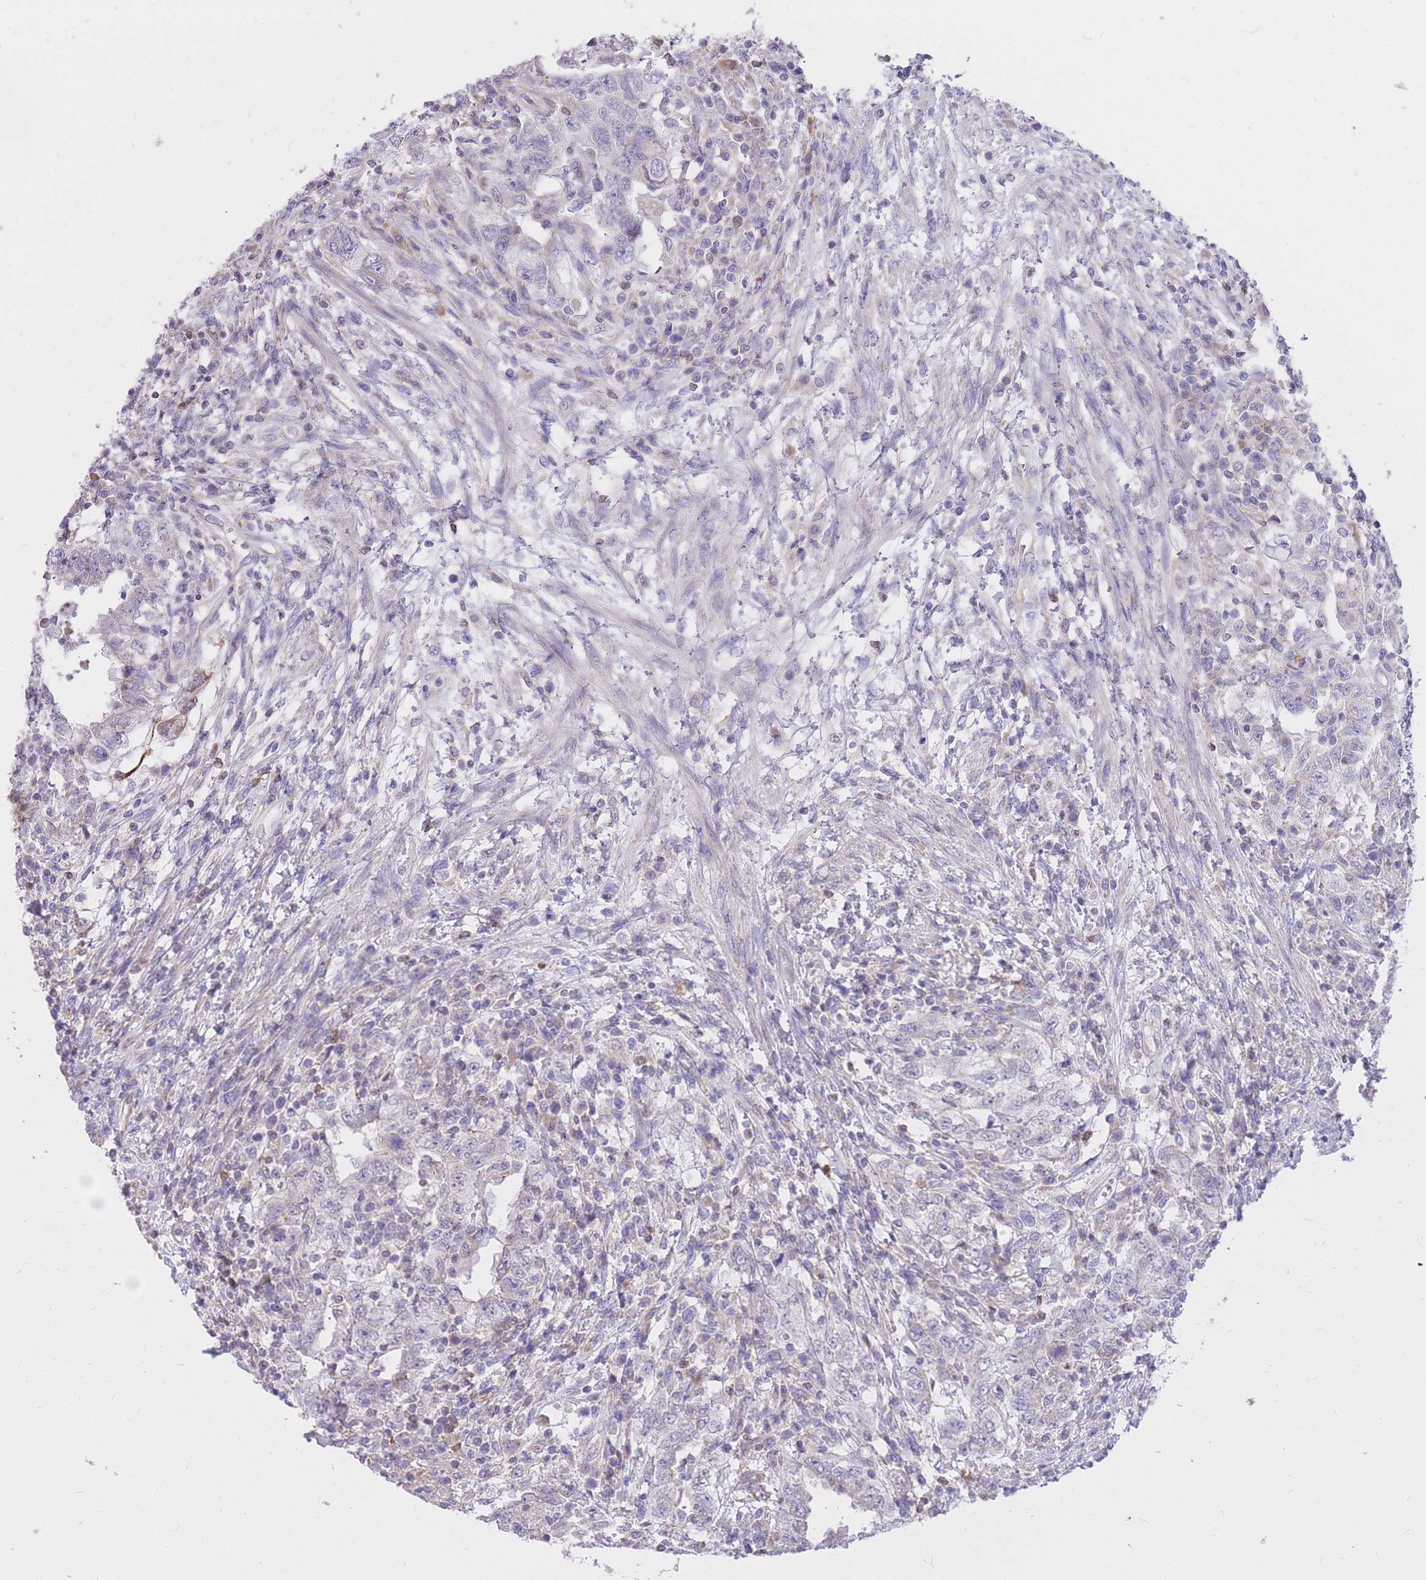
{"staining": {"intensity": "negative", "quantity": "none", "location": "none"}, "tissue": "testis cancer", "cell_type": "Tumor cells", "image_type": "cancer", "snomed": [{"axis": "morphology", "description": "Carcinoma, Embryonal, NOS"}, {"axis": "topography", "description": "Testis"}], "caption": "Immunohistochemical staining of human testis cancer displays no significant expression in tumor cells. (IHC, brightfield microscopy, high magnification).", "gene": "TOPAZ1", "patient": {"sex": "male", "age": 26}}